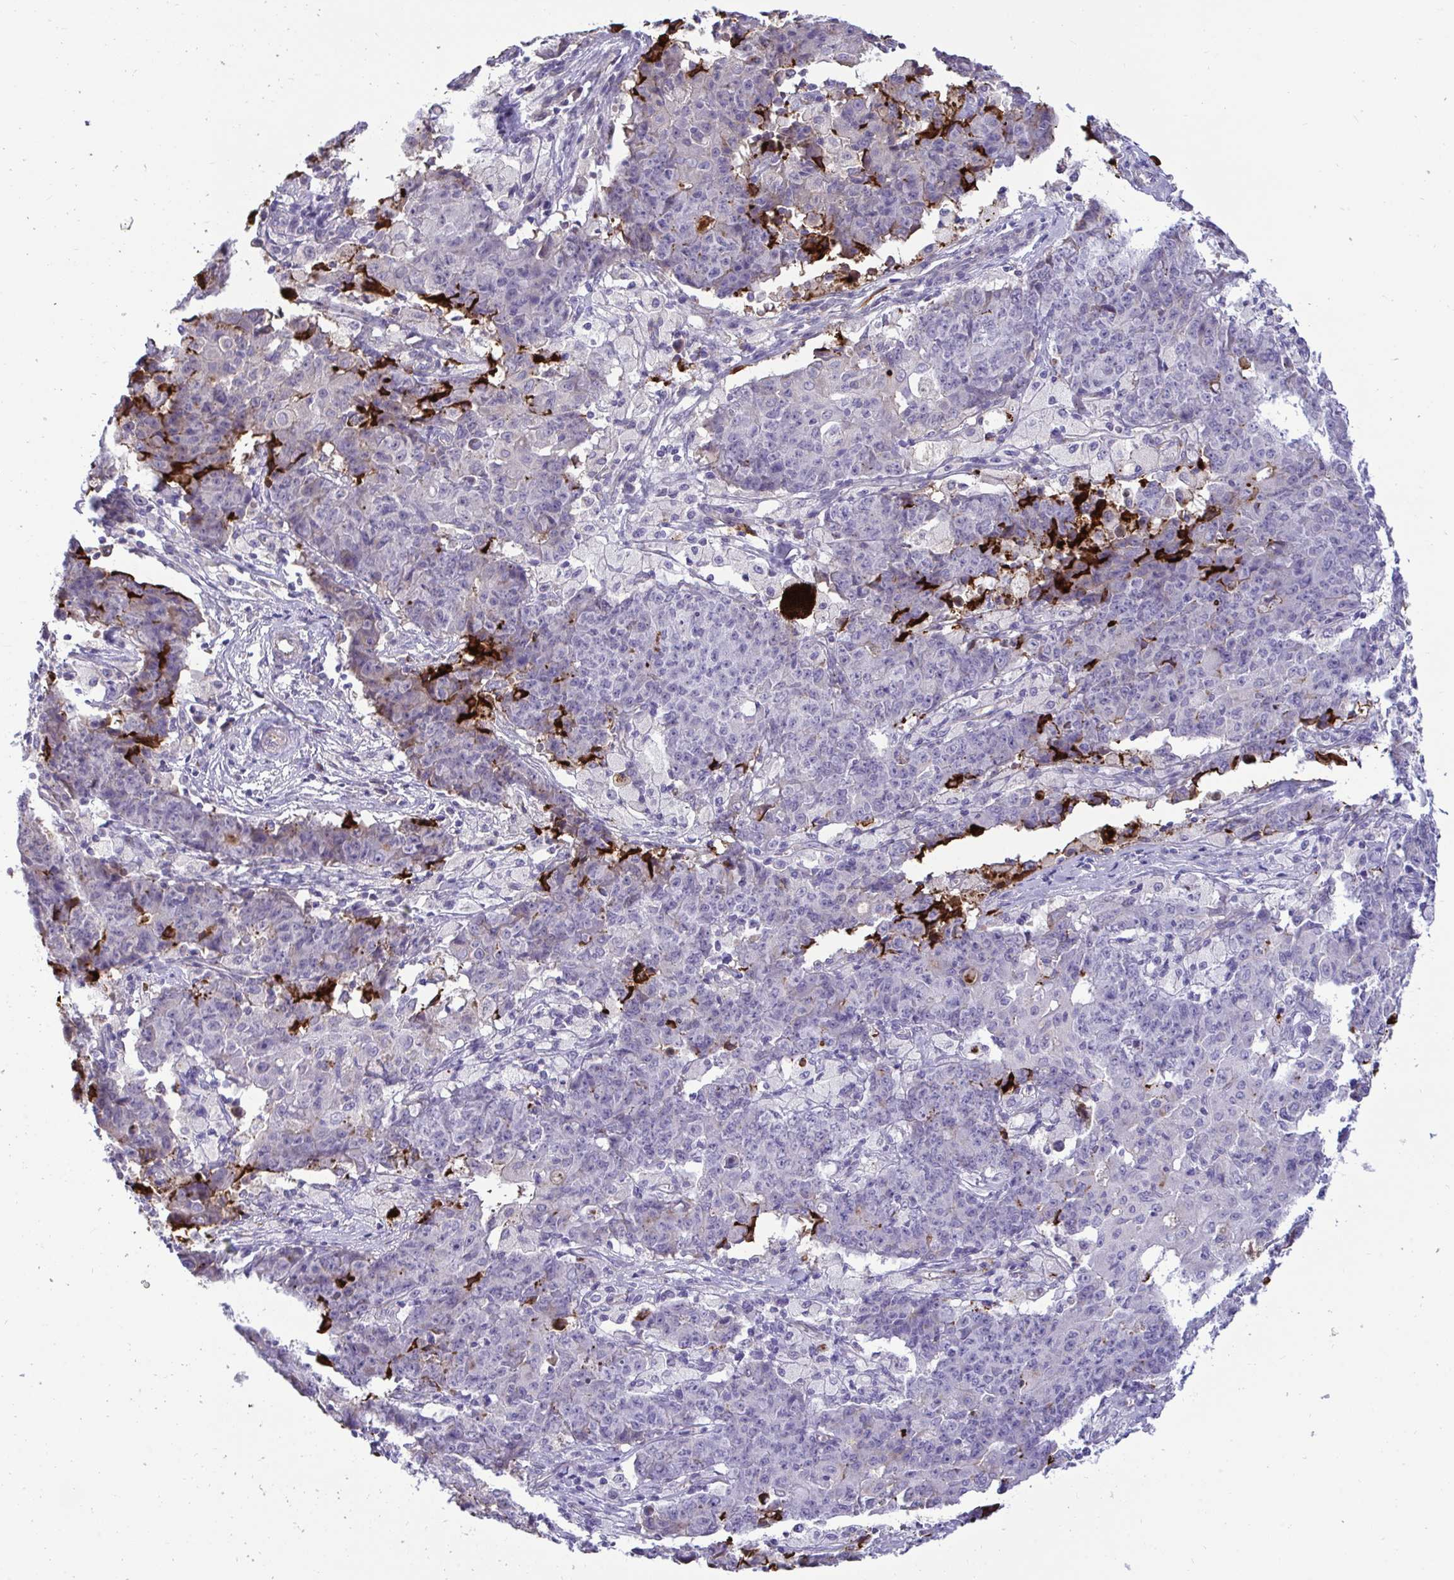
{"staining": {"intensity": "negative", "quantity": "none", "location": "none"}, "tissue": "ovarian cancer", "cell_type": "Tumor cells", "image_type": "cancer", "snomed": [{"axis": "morphology", "description": "Carcinoma, endometroid"}, {"axis": "topography", "description": "Ovary"}], "caption": "The immunohistochemistry (IHC) image has no significant expression in tumor cells of endometroid carcinoma (ovarian) tissue. The staining was performed using DAB to visualize the protein expression in brown, while the nuclei were stained in blue with hematoxylin (Magnification: 20x).", "gene": "F2", "patient": {"sex": "female", "age": 42}}